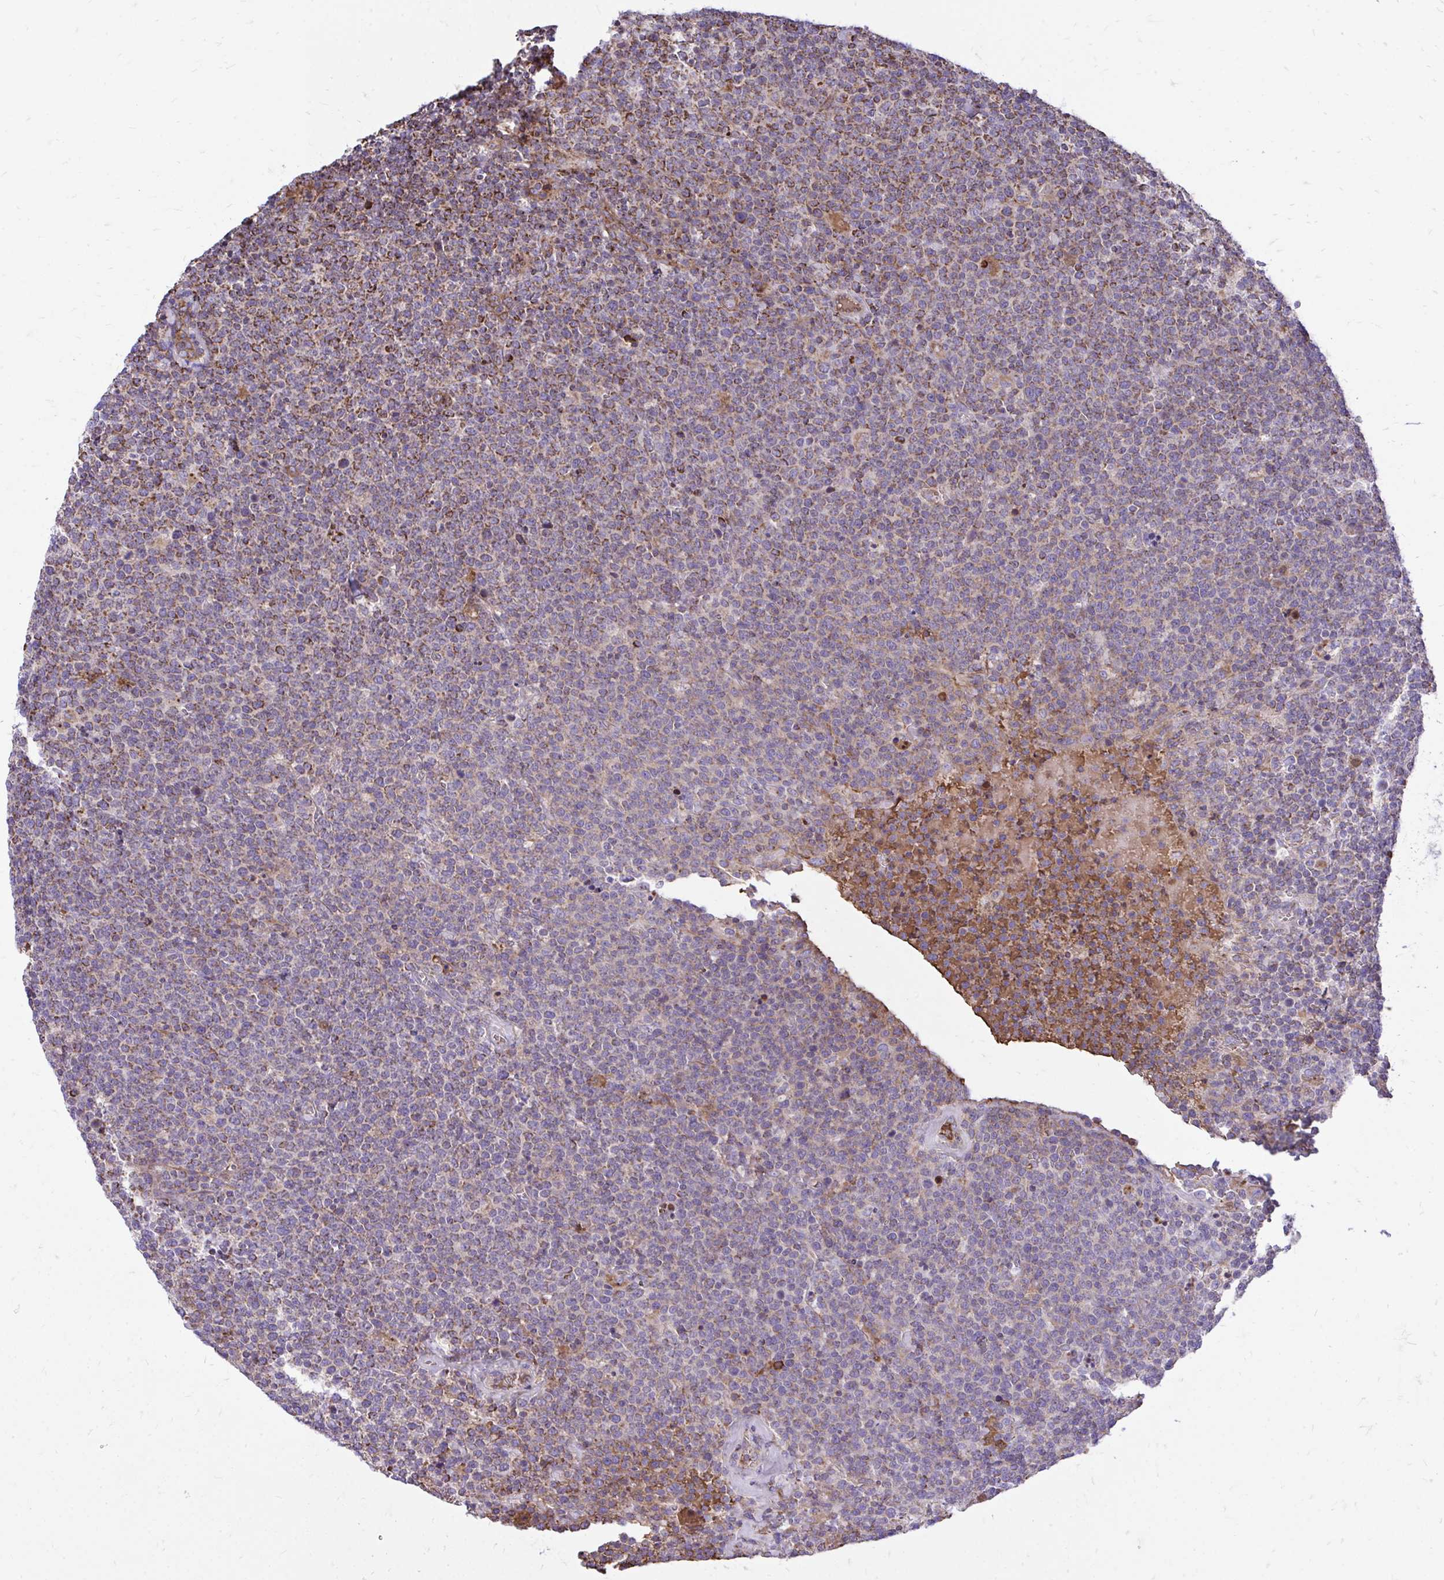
{"staining": {"intensity": "moderate", "quantity": "<25%", "location": "cytoplasmic/membranous"}, "tissue": "lymphoma", "cell_type": "Tumor cells", "image_type": "cancer", "snomed": [{"axis": "morphology", "description": "Malignant lymphoma, non-Hodgkin's type, High grade"}, {"axis": "topography", "description": "Lymph node"}], "caption": "Moderate cytoplasmic/membranous protein expression is appreciated in about <25% of tumor cells in lymphoma.", "gene": "ATP13A2", "patient": {"sex": "male", "age": 61}}